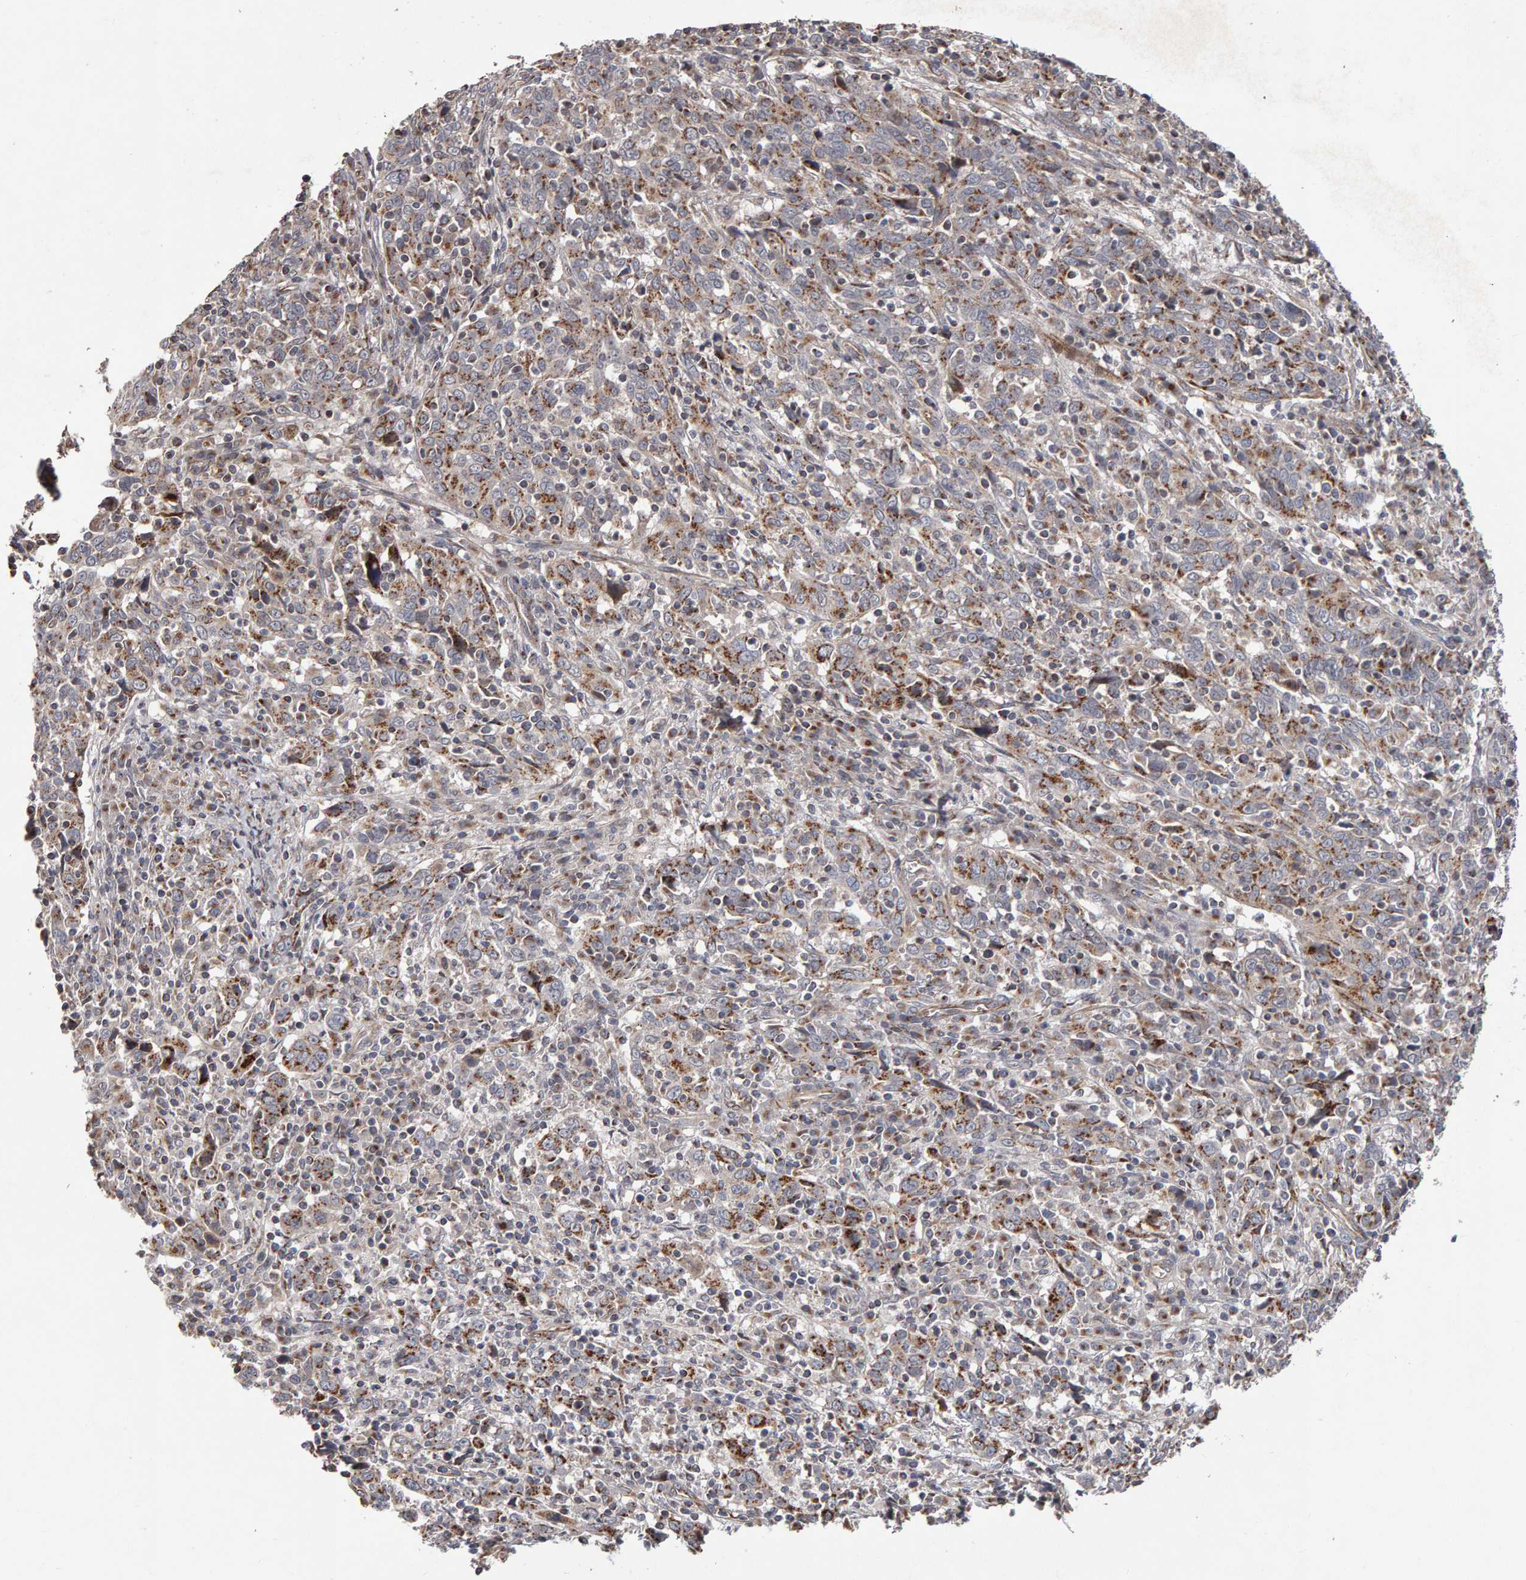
{"staining": {"intensity": "moderate", "quantity": ">75%", "location": "cytoplasmic/membranous"}, "tissue": "cervical cancer", "cell_type": "Tumor cells", "image_type": "cancer", "snomed": [{"axis": "morphology", "description": "Squamous cell carcinoma, NOS"}, {"axis": "topography", "description": "Cervix"}], "caption": "Cervical cancer was stained to show a protein in brown. There is medium levels of moderate cytoplasmic/membranous positivity in about >75% of tumor cells. The staining was performed using DAB to visualize the protein expression in brown, while the nuclei were stained in blue with hematoxylin (Magnification: 20x).", "gene": "CANT1", "patient": {"sex": "female", "age": 46}}